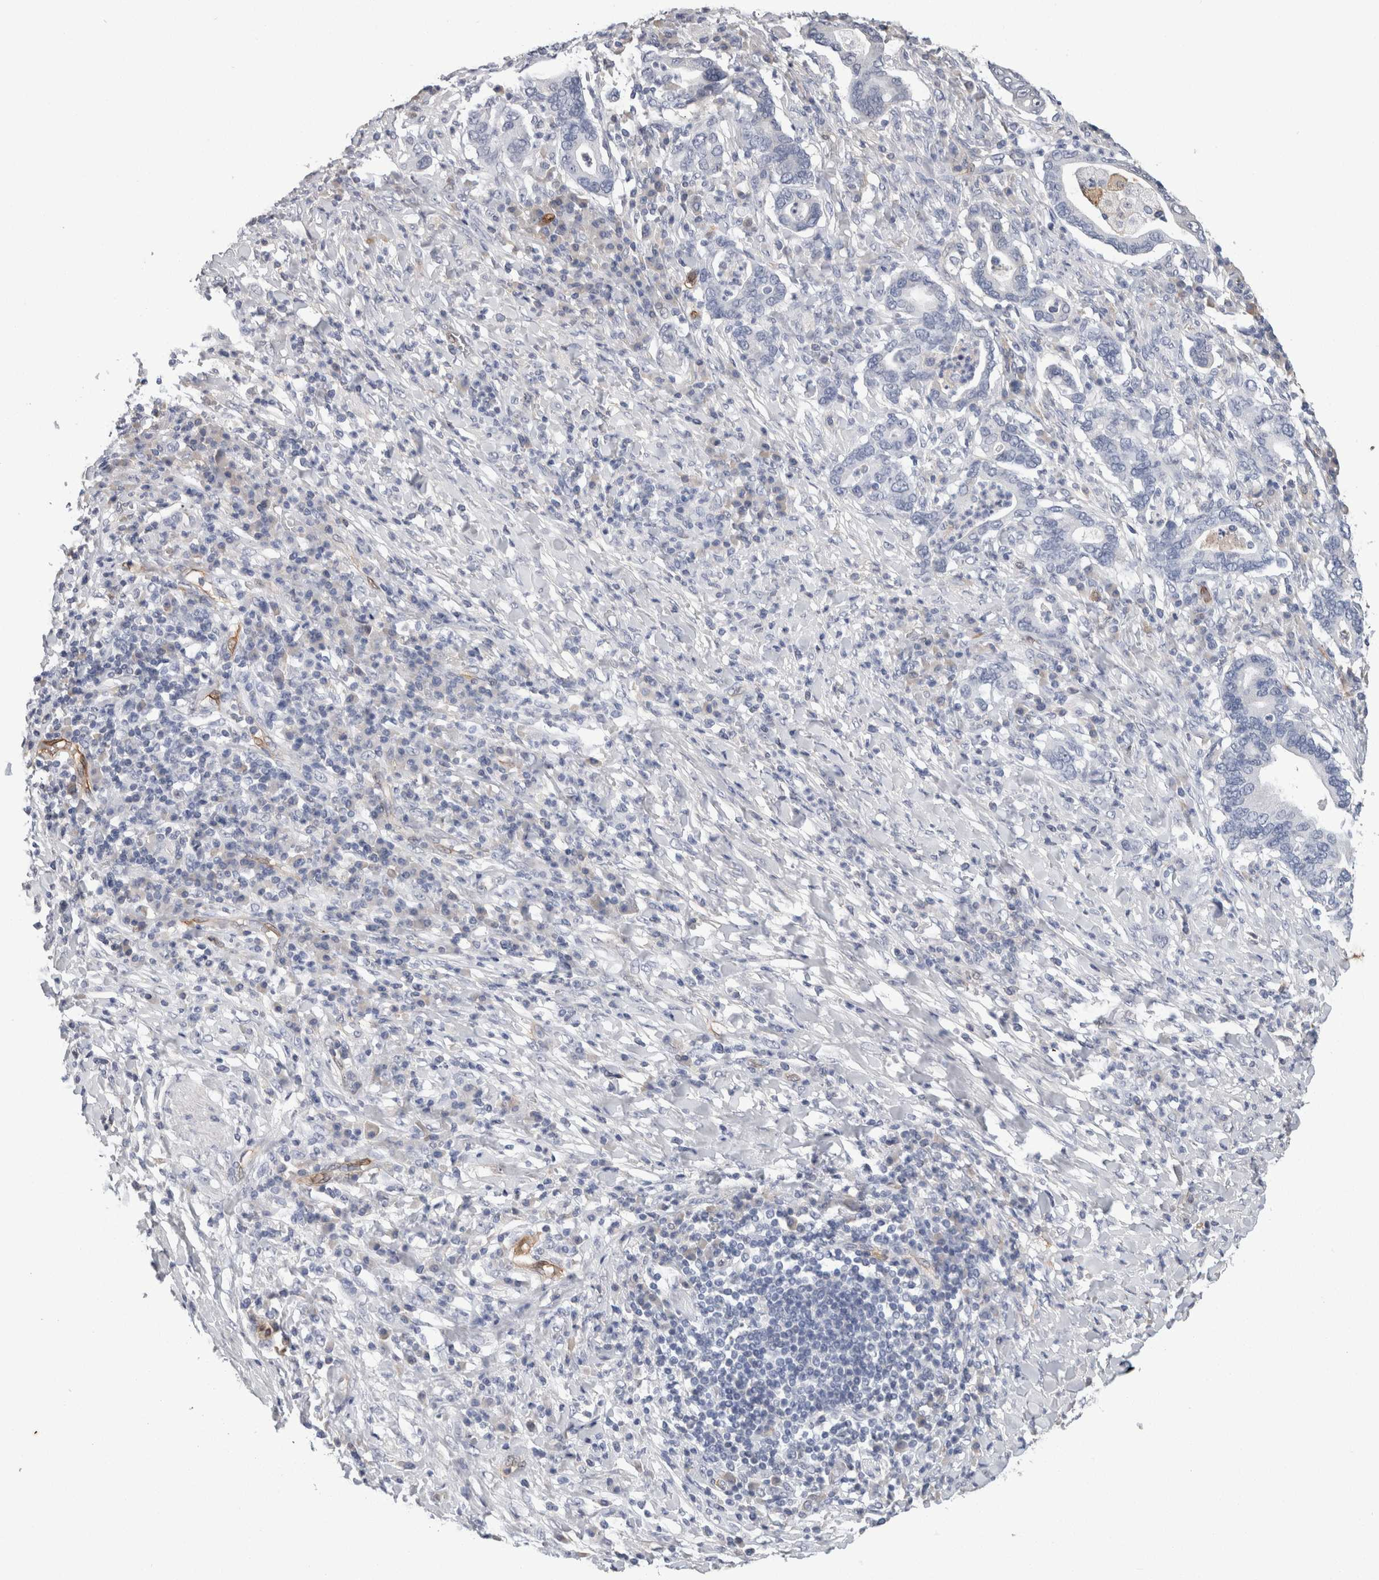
{"staining": {"intensity": "negative", "quantity": "none", "location": "none"}, "tissue": "stomach cancer", "cell_type": "Tumor cells", "image_type": "cancer", "snomed": [{"axis": "morphology", "description": "Normal tissue, NOS"}, {"axis": "morphology", "description": "Adenocarcinoma, NOS"}, {"axis": "topography", "description": "Esophagus"}, {"axis": "topography", "description": "Stomach, upper"}, {"axis": "topography", "description": "Peripheral nerve tissue"}], "caption": "High power microscopy photomicrograph of an immunohistochemistry image of stomach cancer, revealing no significant expression in tumor cells.", "gene": "FABP4", "patient": {"sex": "male", "age": 62}}